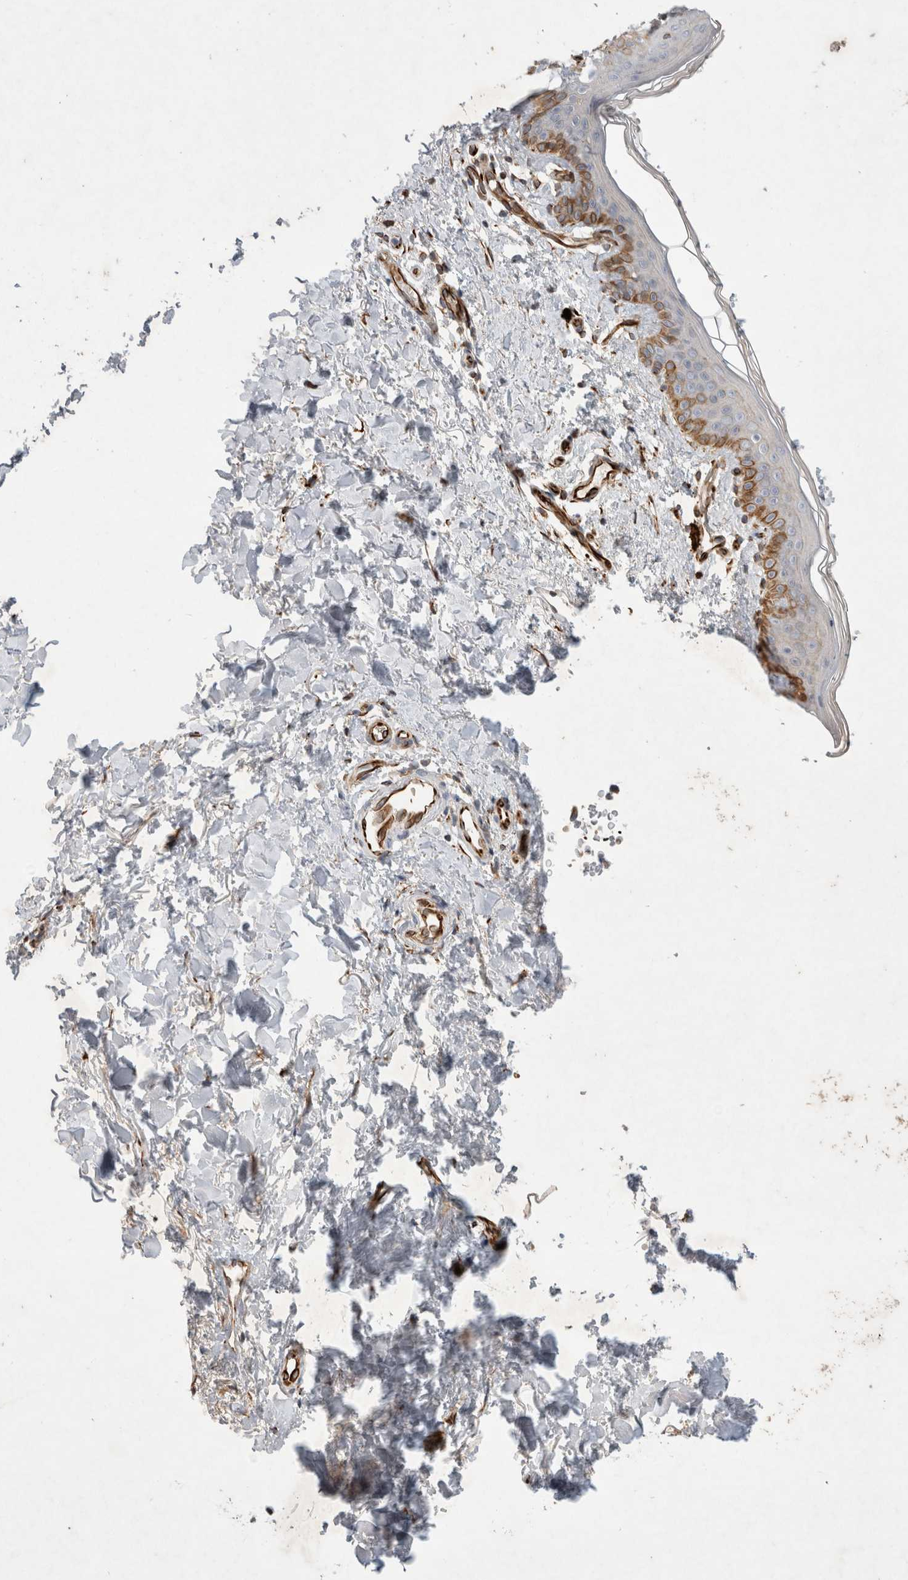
{"staining": {"intensity": "moderate", "quantity": ">75%", "location": "cytoplasmic/membranous"}, "tissue": "skin", "cell_type": "Fibroblasts", "image_type": "normal", "snomed": [{"axis": "morphology", "description": "Normal tissue, NOS"}, {"axis": "topography", "description": "Skin"}], "caption": "Moderate cytoplasmic/membranous expression is seen in about >75% of fibroblasts in normal skin. The staining is performed using DAB brown chromogen to label protein expression. The nuclei are counter-stained blue using hematoxylin.", "gene": "NMU", "patient": {"sex": "female", "age": 46}}